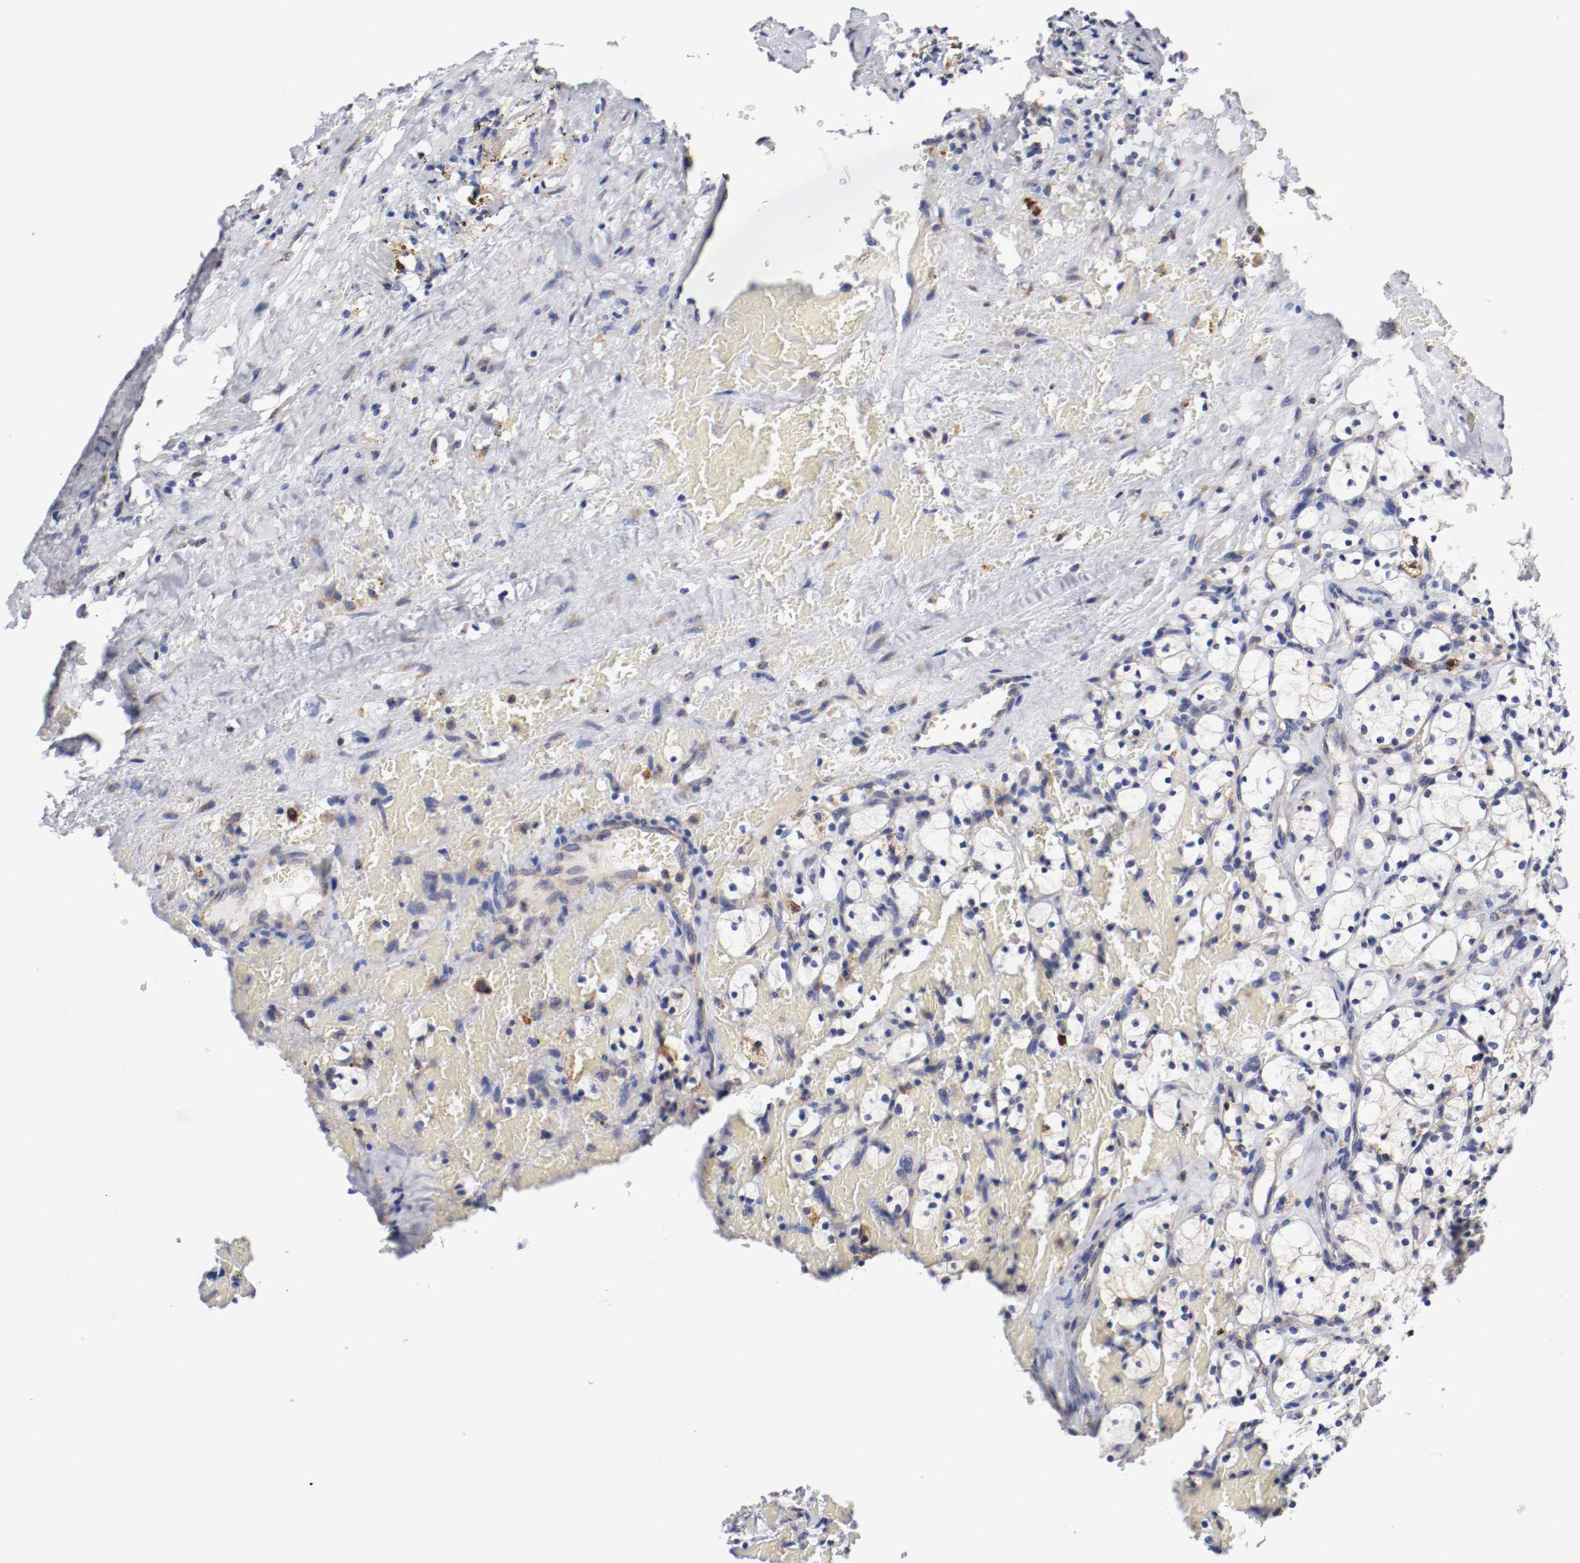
{"staining": {"intensity": "weak", "quantity": "<25%", "location": "cytoplasmic/membranous"}, "tissue": "renal cancer", "cell_type": "Tumor cells", "image_type": "cancer", "snomed": [{"axis": "morphology", "description": "Adenocarcinoma, NOS"}, {"axis": "topography", "description": "Kidney"}], "caption": "This is an immunohistochemistry (IHC) image of renal cancer (adenocarcinoma). There is no staining in tumor cells.", "gene": "TRAF2", "patient": {"sex": "female", "age": 83}}